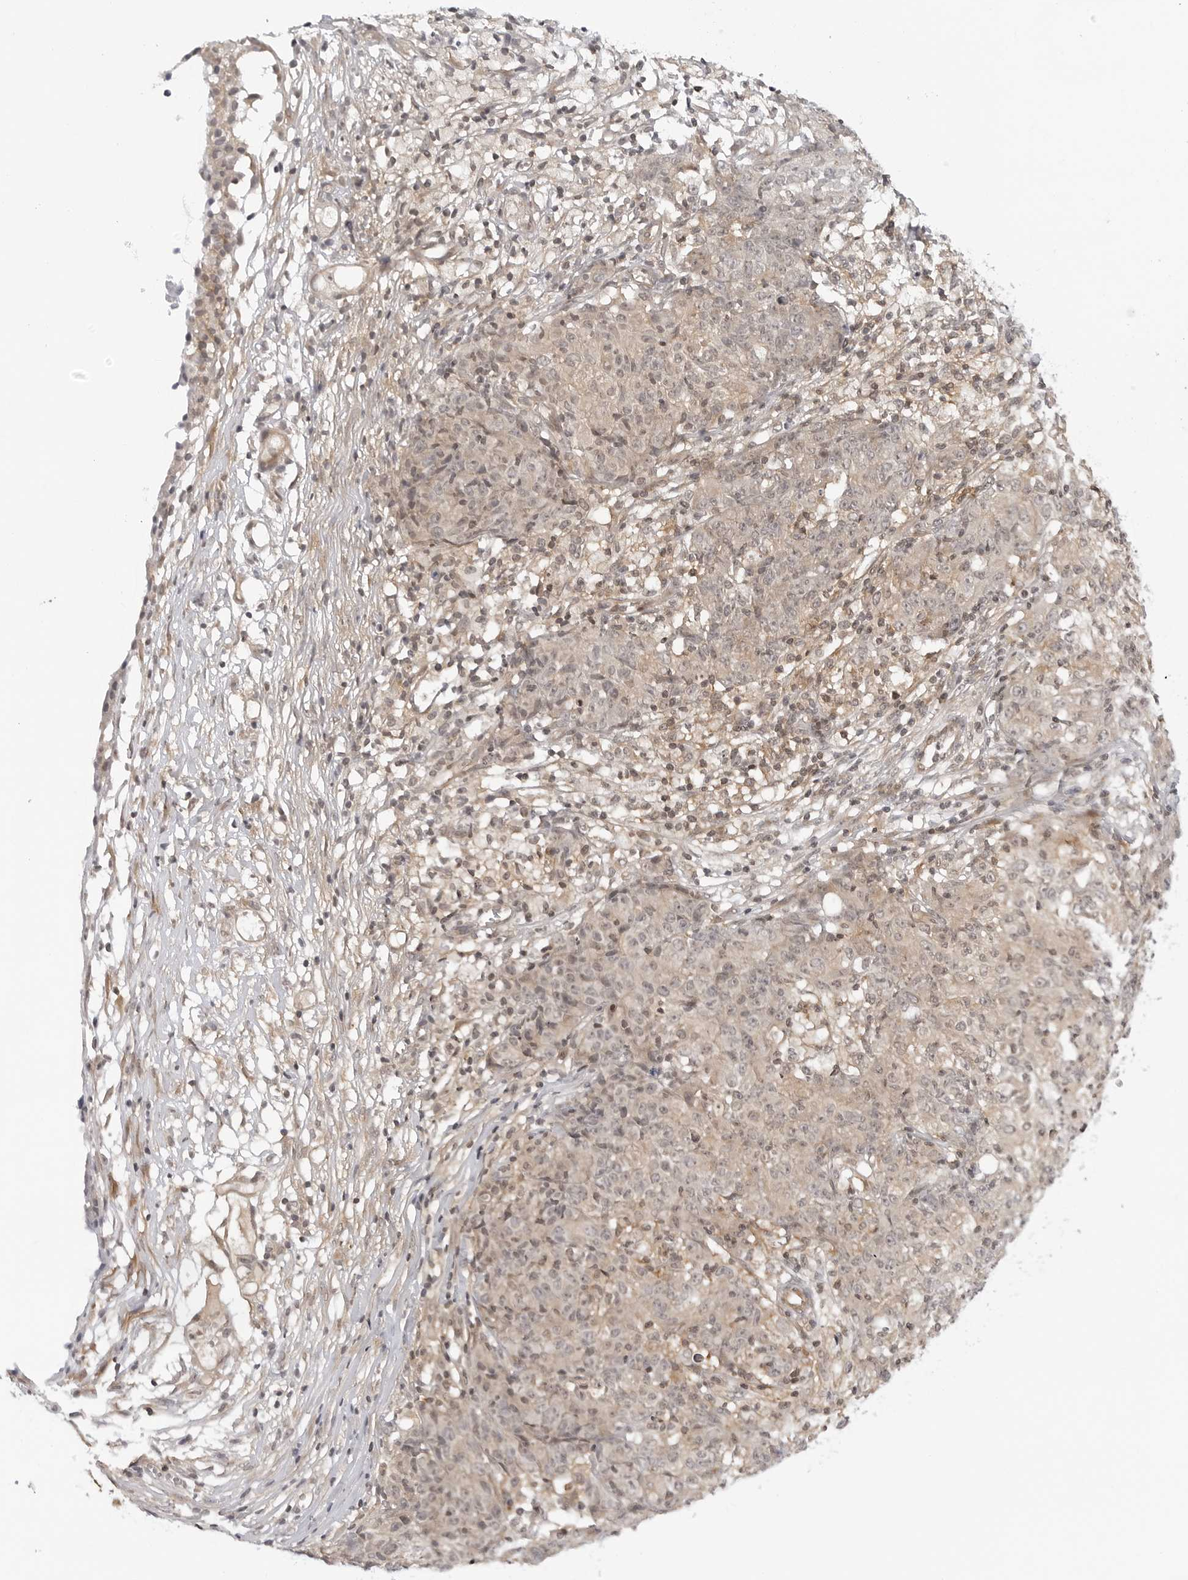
{"staining": {"intensity": "weak", "quantity": "25%-75%", "location": "cytoplasmic/membranous,nuclear"}, "tissue": "ovarian cancer", "cell_type": "Tumor cells", "image_type": "cancer", "snomed": [{"axis": "morphology", "description": "Carcinoma, endometroid"}, {"axis": "topography", "description": "Ovary"}], "caption": "Ovarian cancer (endometroid carcinoma) stained with a brown dye shows weak cytoplasmic/membranous and nuclear positive staining in about 25%-75% of tumor cells.", "gene": "MAP2K5", "patient": {"sex": "female", "age": 42}}